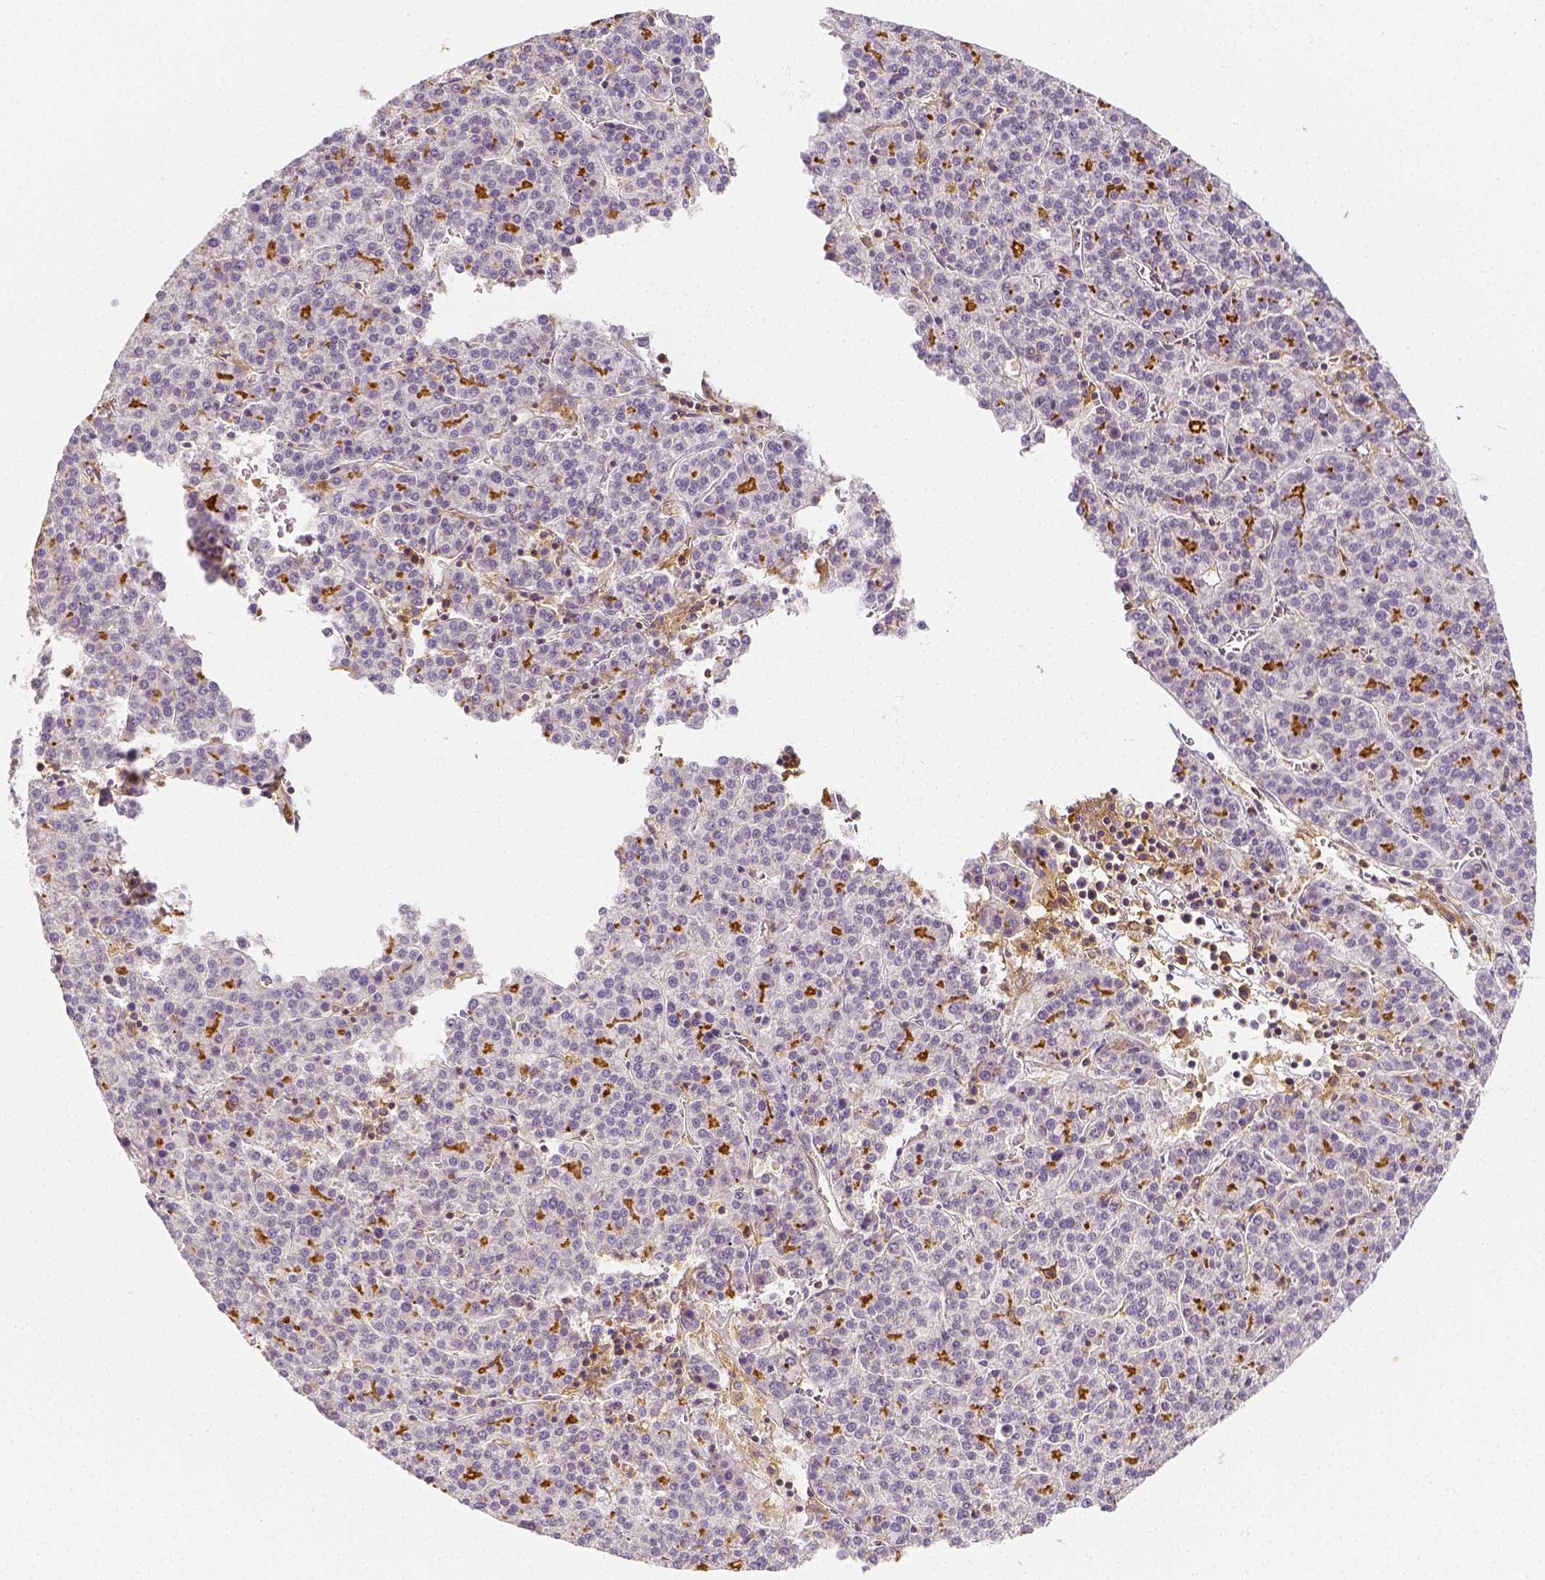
{"staining": {"intensity": "negative", "quantity": "none", "location": "none"}, "tissue": "liver cancer", "cell_type": "Tumor cells", "image_type": "cancer", "snomed": [{"axis": "morphology", "description": "Carcinoma, Hepatocellular, NOS"}, {"axis": "topography", "description": "Liver"}], "caption": "Immunohistochemistry (IHC) histopathology image of neoplastic tissue: liver cancer (hepatocellular carcinoma) stained with DAB exhibits no significant protein expression in tumor cells.", "gene": "PTPRJ", "patient": {"sex": "female", "age": 58}}